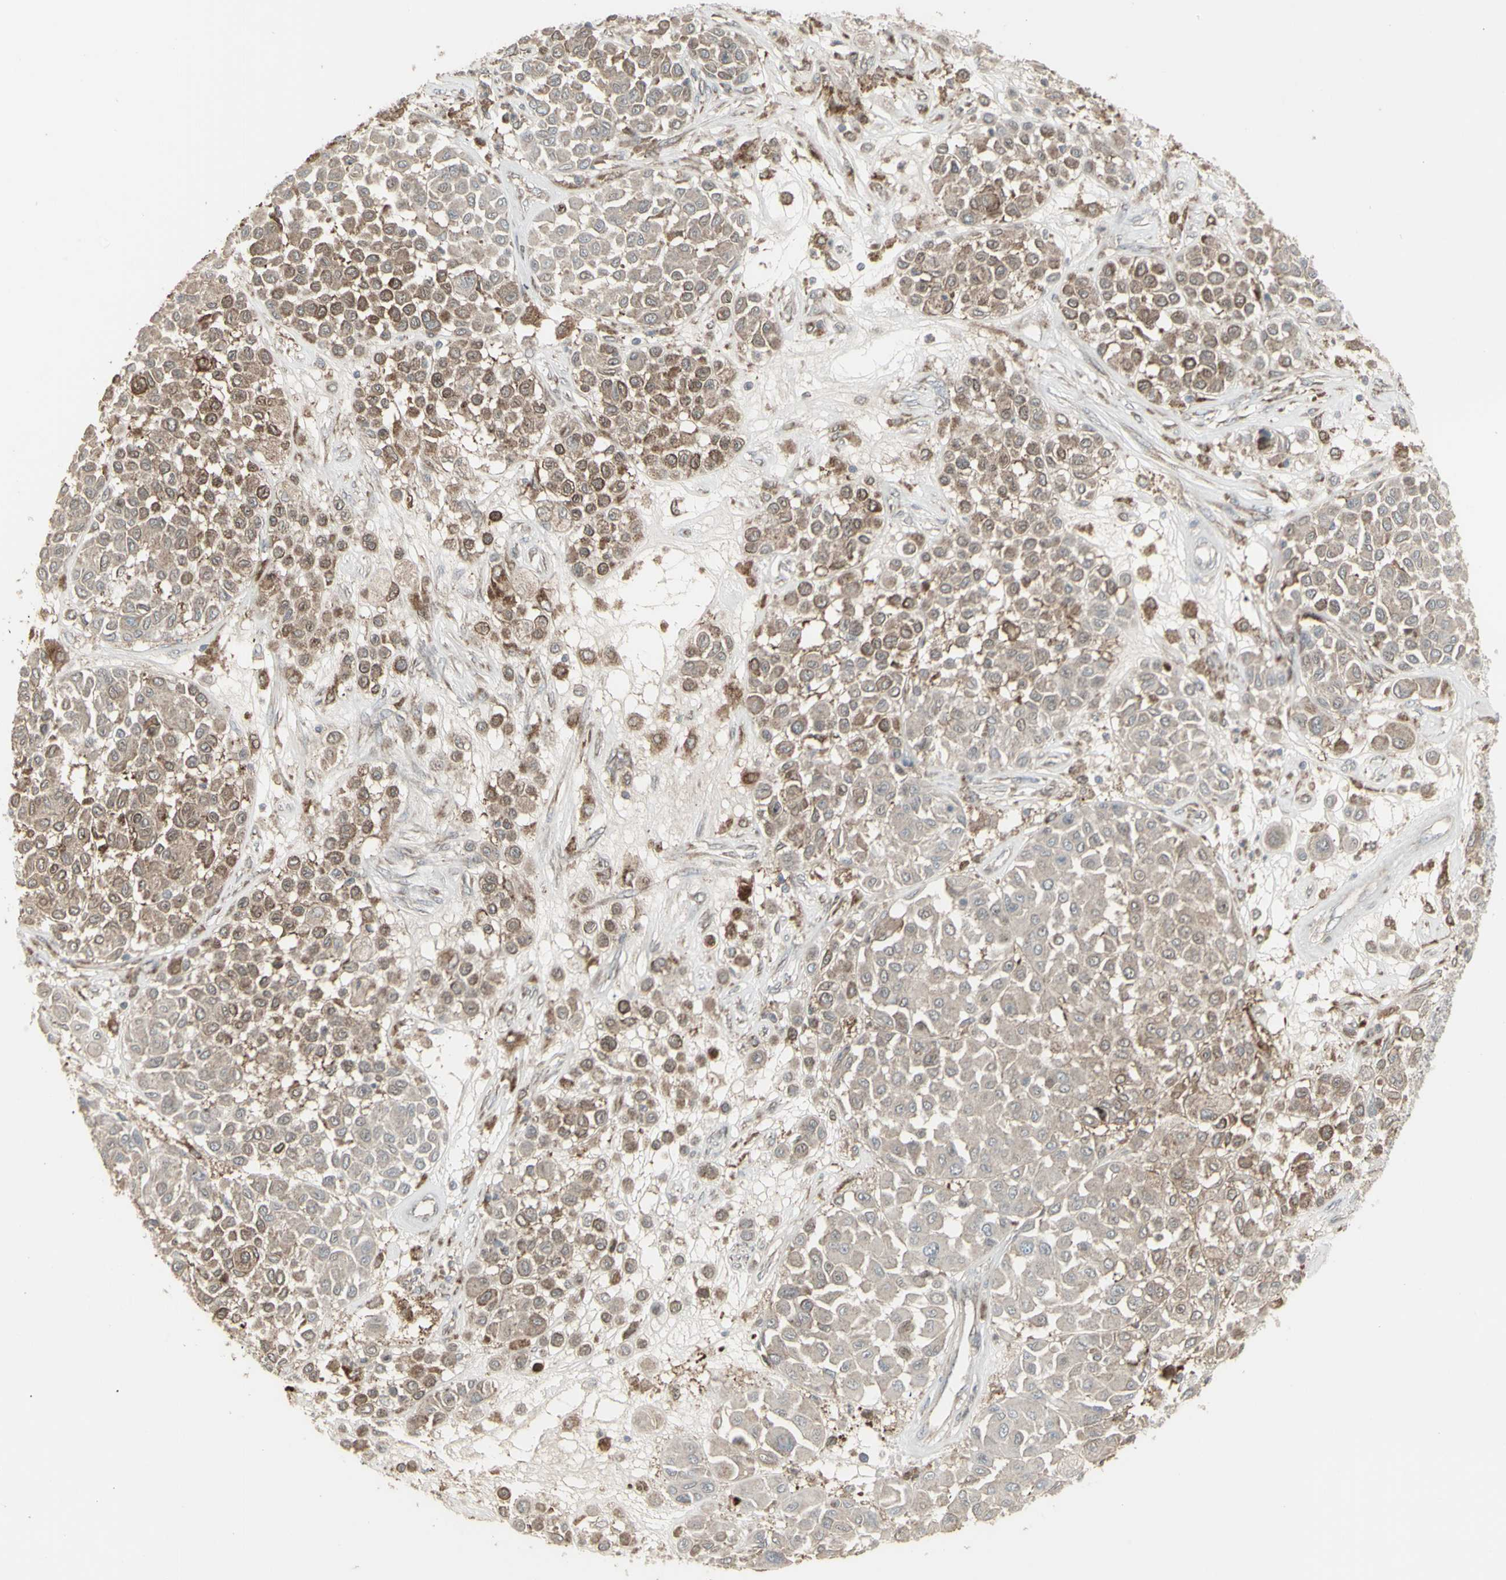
{"staining": {"intensity": "moderate", "quantity": ">75%", "location": "cytoplasmic/membranous"}, "tissue": "melanoma", "cell_type": "Tumor cells", "image_type": "cancer", "snomed": [{"axis": "morphology", "description": "Malignant melanoma, Metastatic site"}, {"axis": "topography", "description": "Soft tissue"}], "caption": "Immunohistochemical staining of human malignant melanoma (metastatic site) reveals medium levels of moderate cytoplasmic/membranous protein positivity in about >75% of tumor cells.", "gene": "RNASEL", "patient": {"sex": "male", "age": 41}}